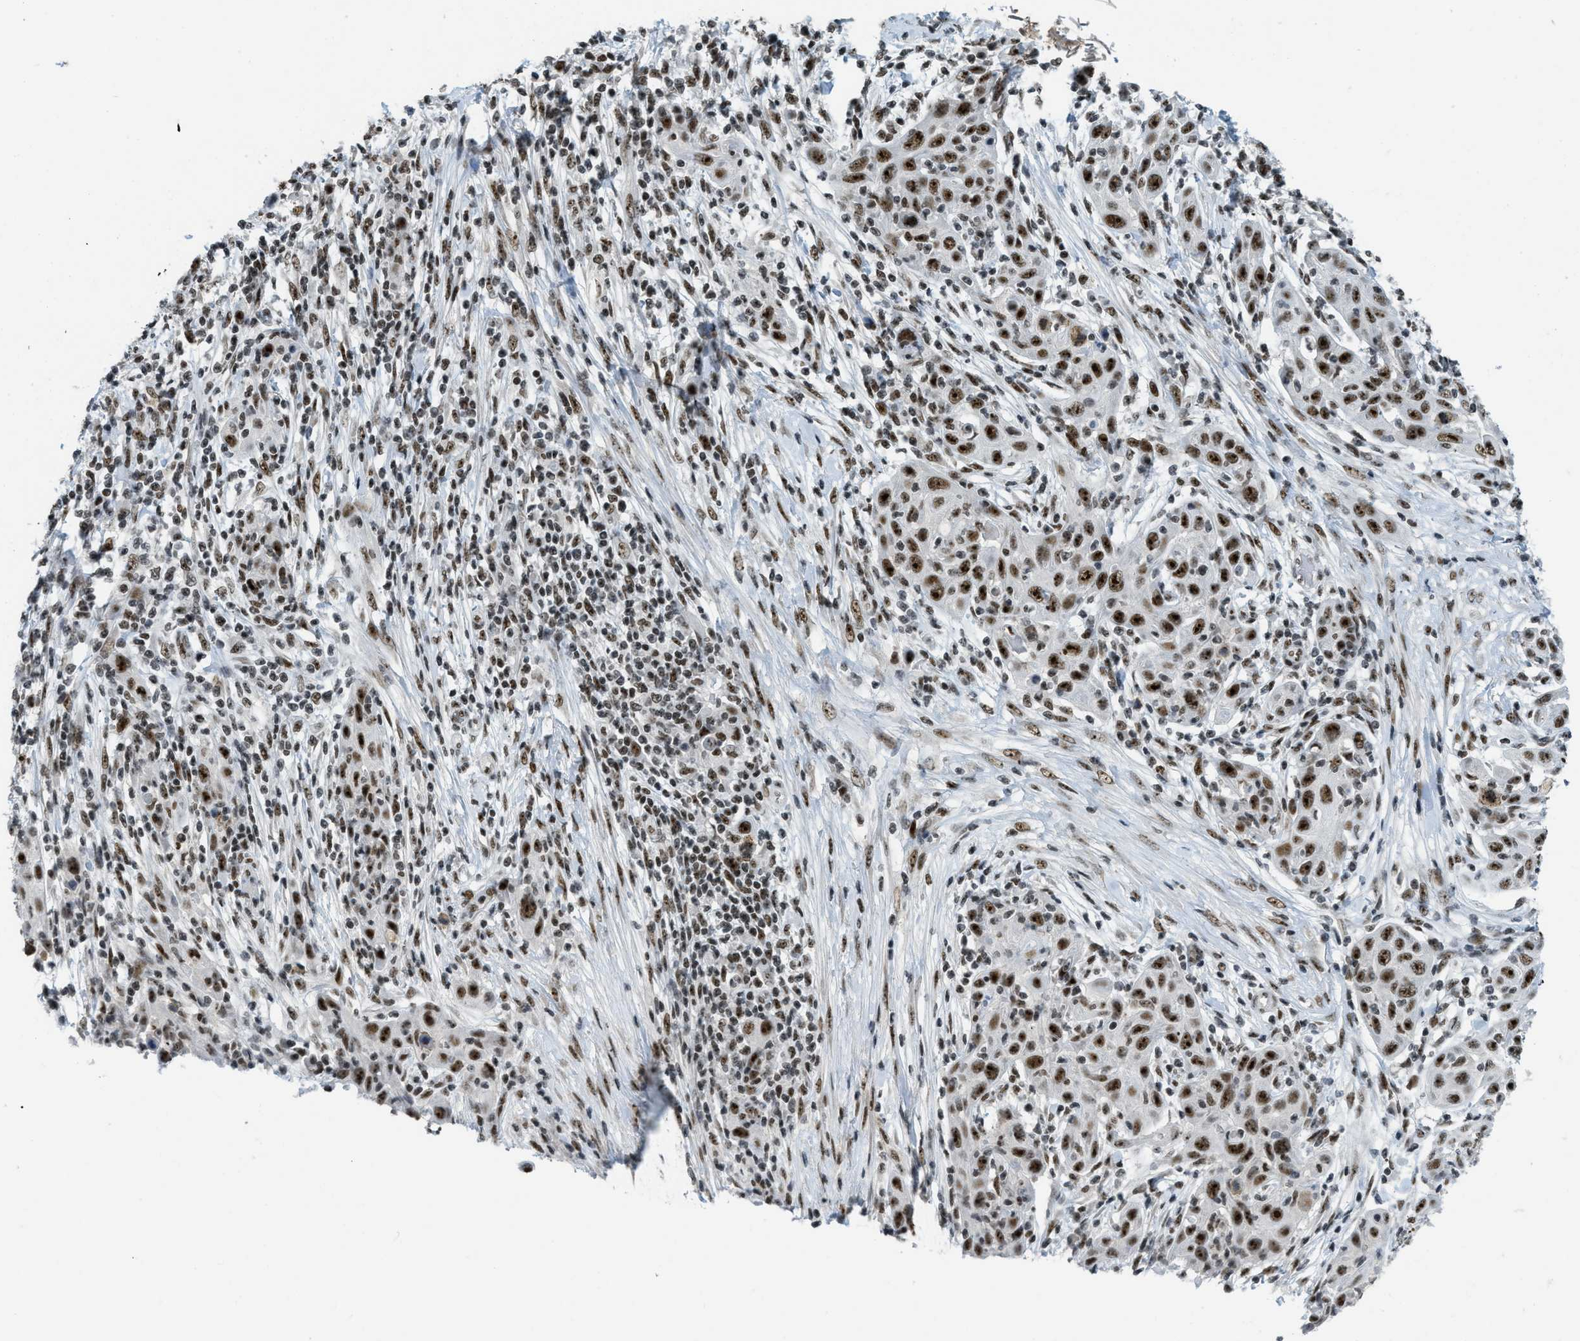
{"staining": {"intensity": "moderate", "quantity": ">75%", "location": "nuclear"}, "tissue": "skin cancer", "cell_type": "Tumor cells", "image_type": "cancer", "snomed": [{"axis": "morphology", "description": "Squamous cell carcinoma, NOS"}, {"axis": "topography", "description": "Skin"}], "caption": "Immunohistochemical staining of human skin cancer displays medium levels of moderate nuclear protein positivity in about >75% of tumor cells. The protein is shown in brown color, while the nuclei are stained blue.", "gene": "URB1", "patient": {"sex": "female", "age": 88}}